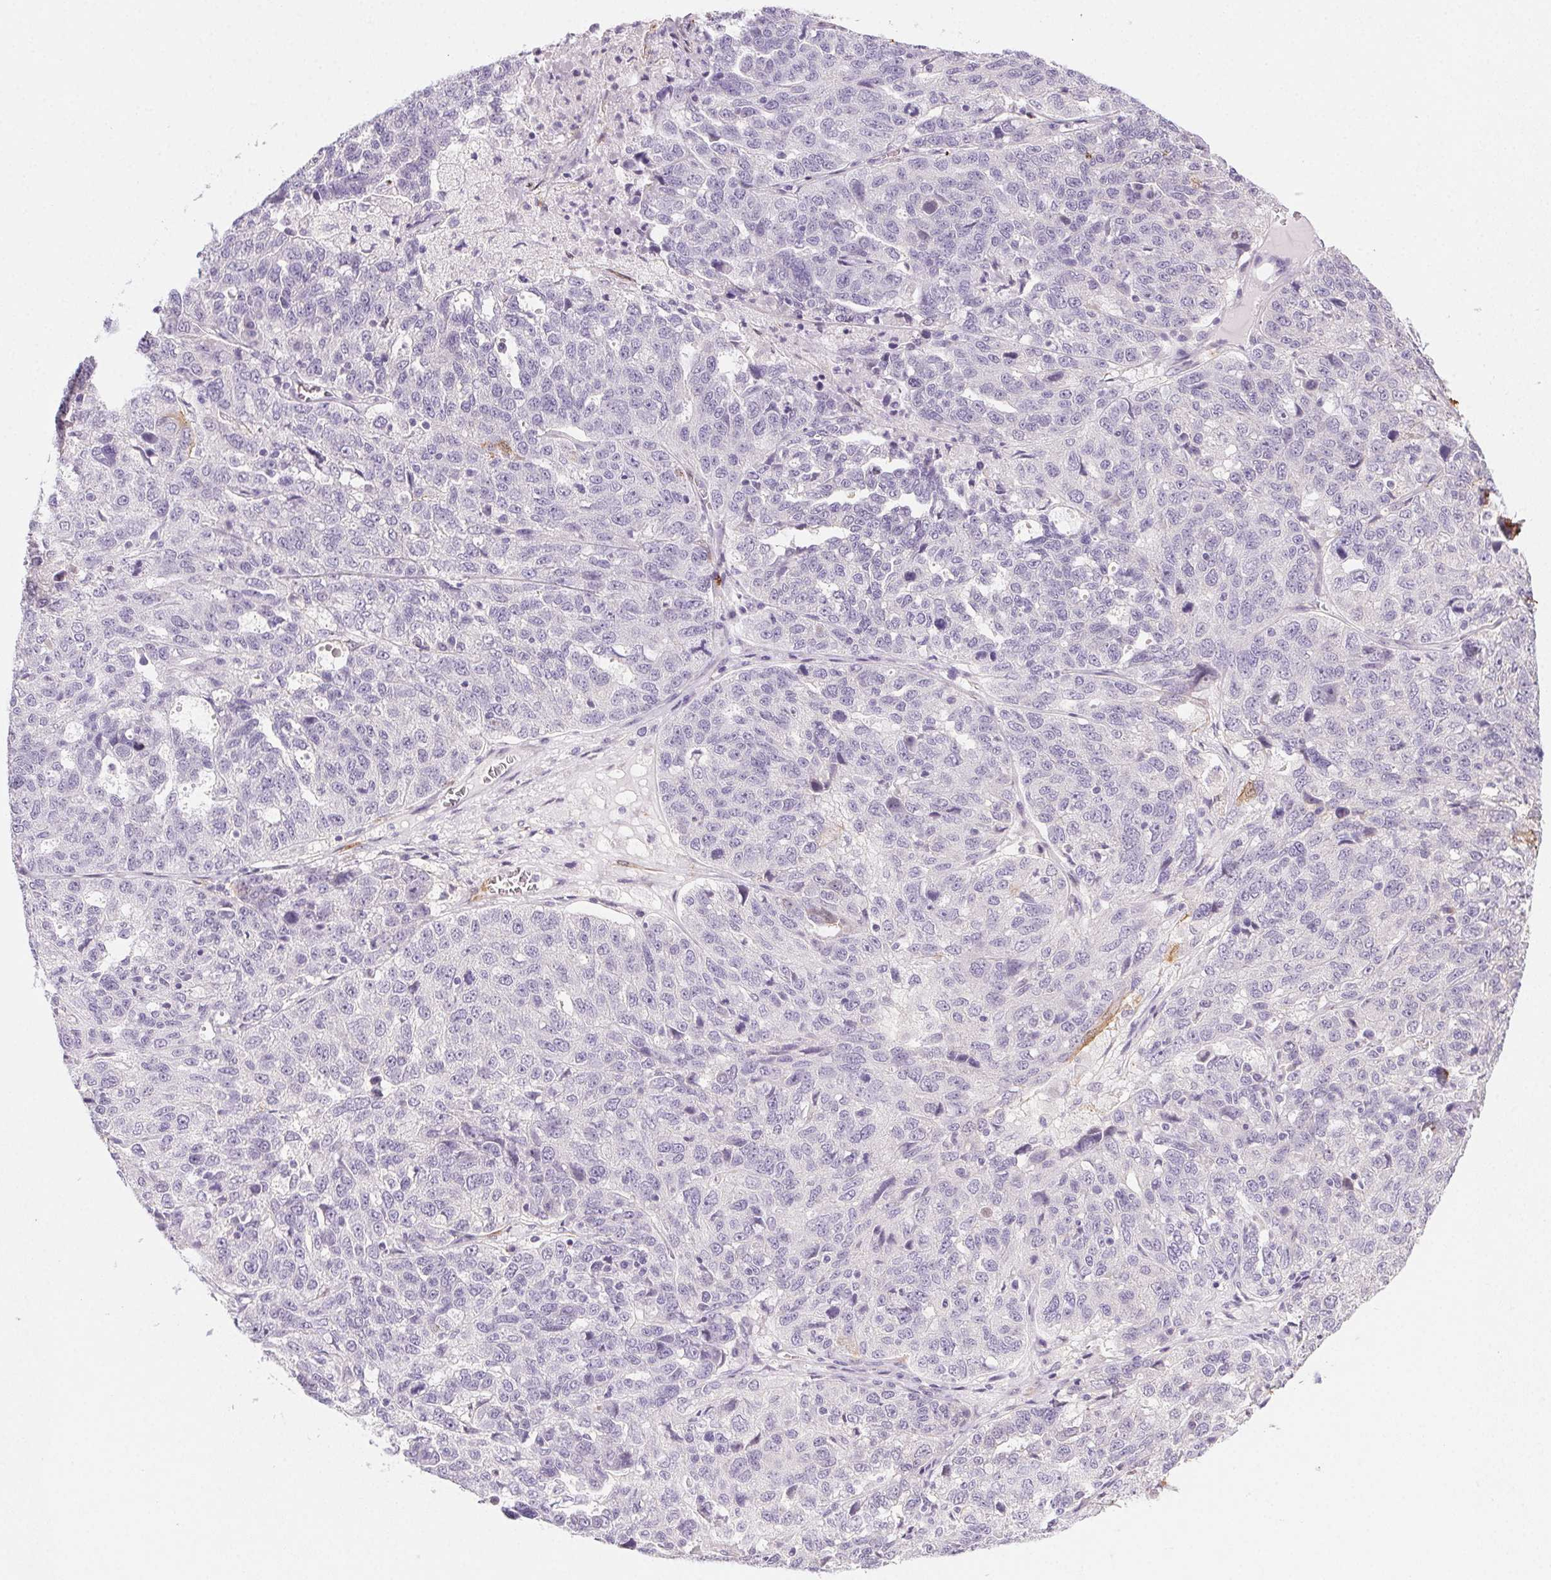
{"staining": {"intensity": "negative", "quantity": "none", "location": "none"}, "tissue": "ovarian cancer", "cell_type": "Tumor cells", "image_type": "cancer", "snomed": [{"axis": "morphology", "description": "Cystadenocarcinoma, serous, NOS"}, {"axis": "topography", "description": "Ovary"}], "caption": "This is an IHC micrograph of serous cystadenocarcinoma (ovarian). There is no positivity in tumor cells.", "gene": "GPX8", "patient": {"sex": "female", "age": 71}}